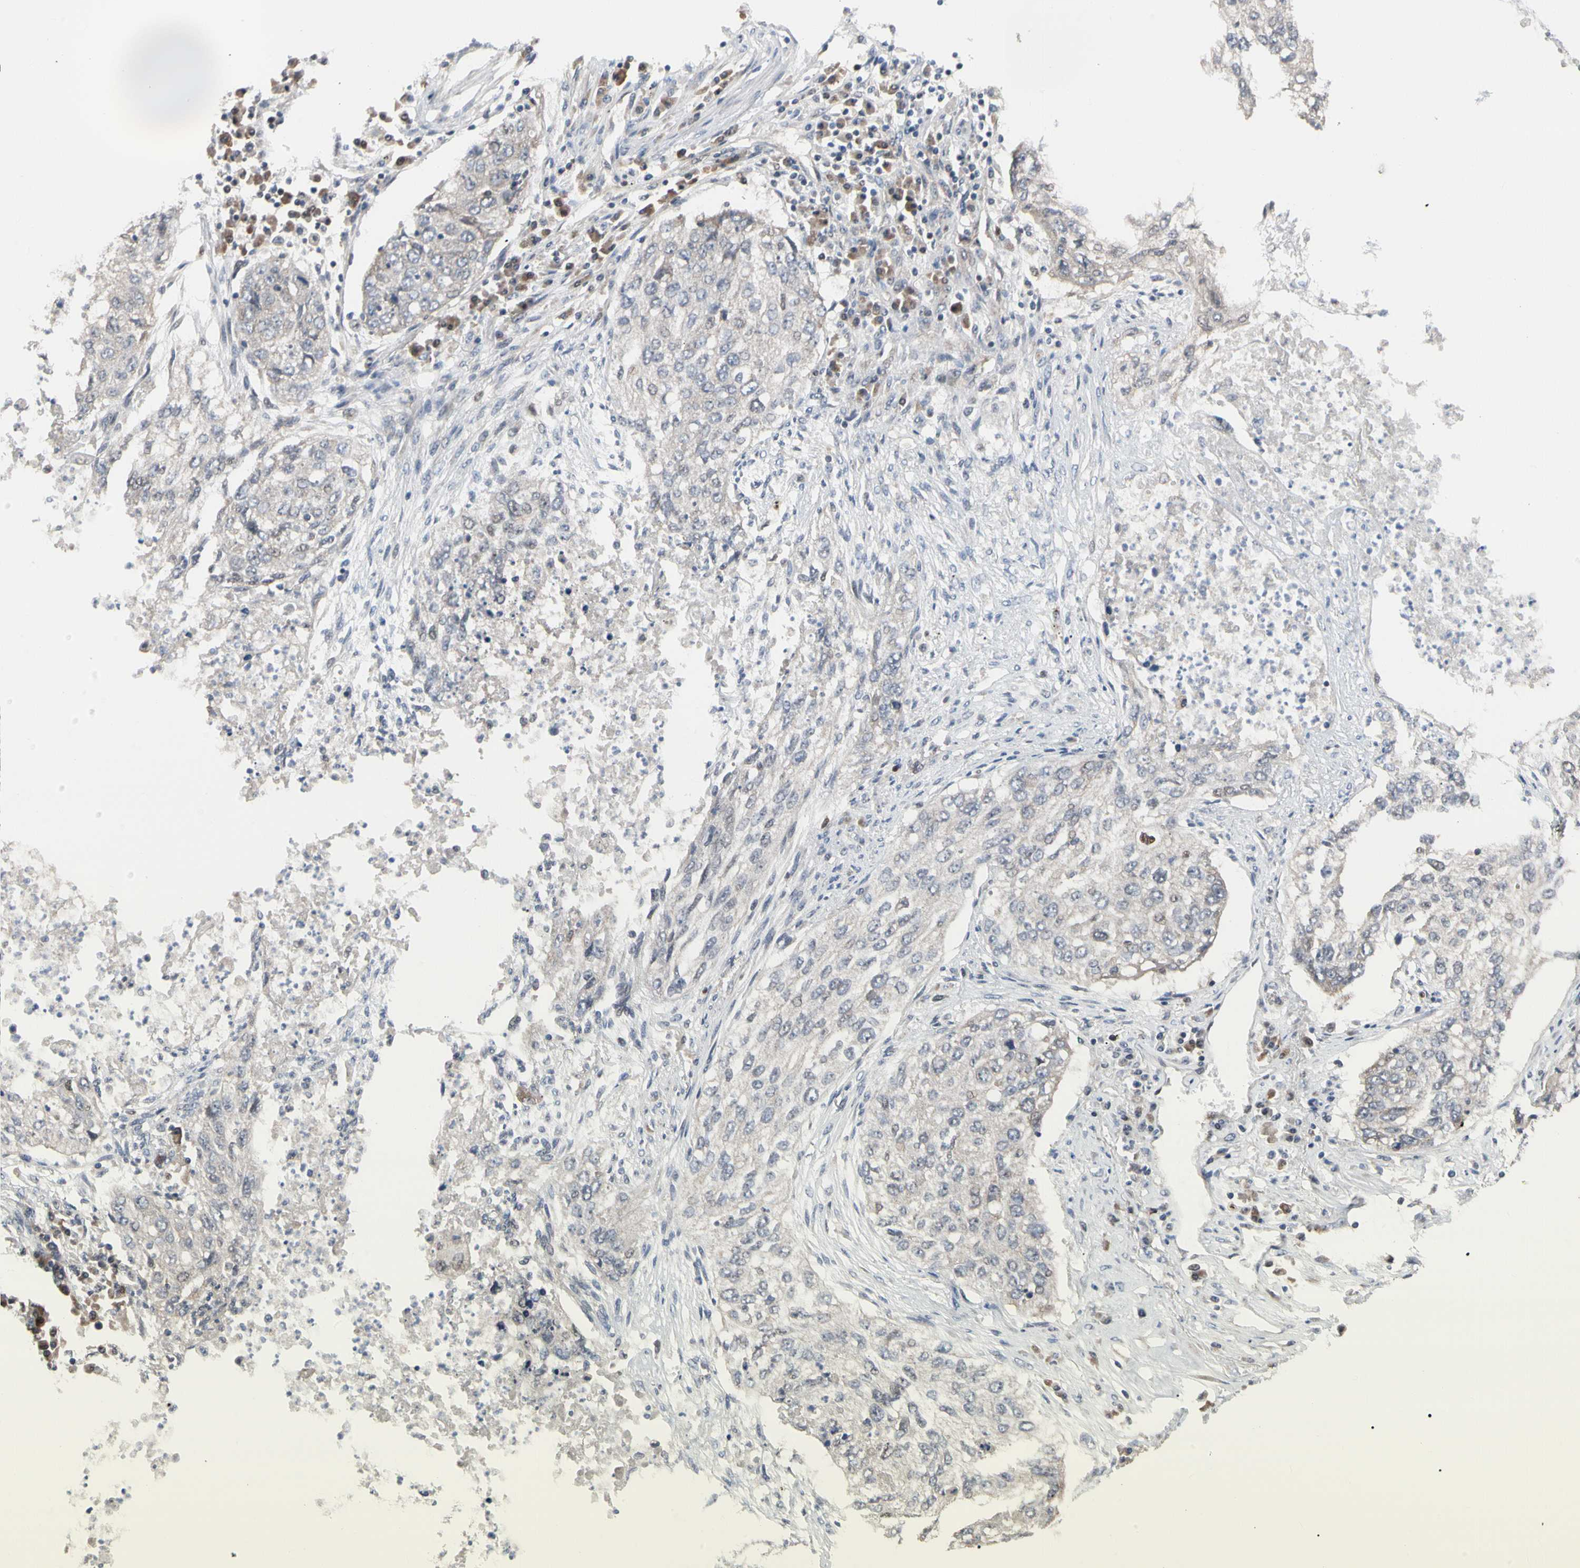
{"staining": {"intensity": "weak", "quantity": "<25%", "location": "cytoplasmic/membranous"}, "tissue": "lung cancer", "cell_type": "Tumor cells", "image_type": "cancer", "snomed": [{"axis": "morphology", "description": "Squamous cell carcinoma, NOS"}, {"axis": "topography", "description": "Lung"}], "caption": "DAB (3,3'-diaminobenzidine) immunohistochemical staining of human lung squamous cell carcinoma shows no significant positivity in tumor cells.", "gene": "CDK5", "patient": {"sex": "female", "age": 63}}